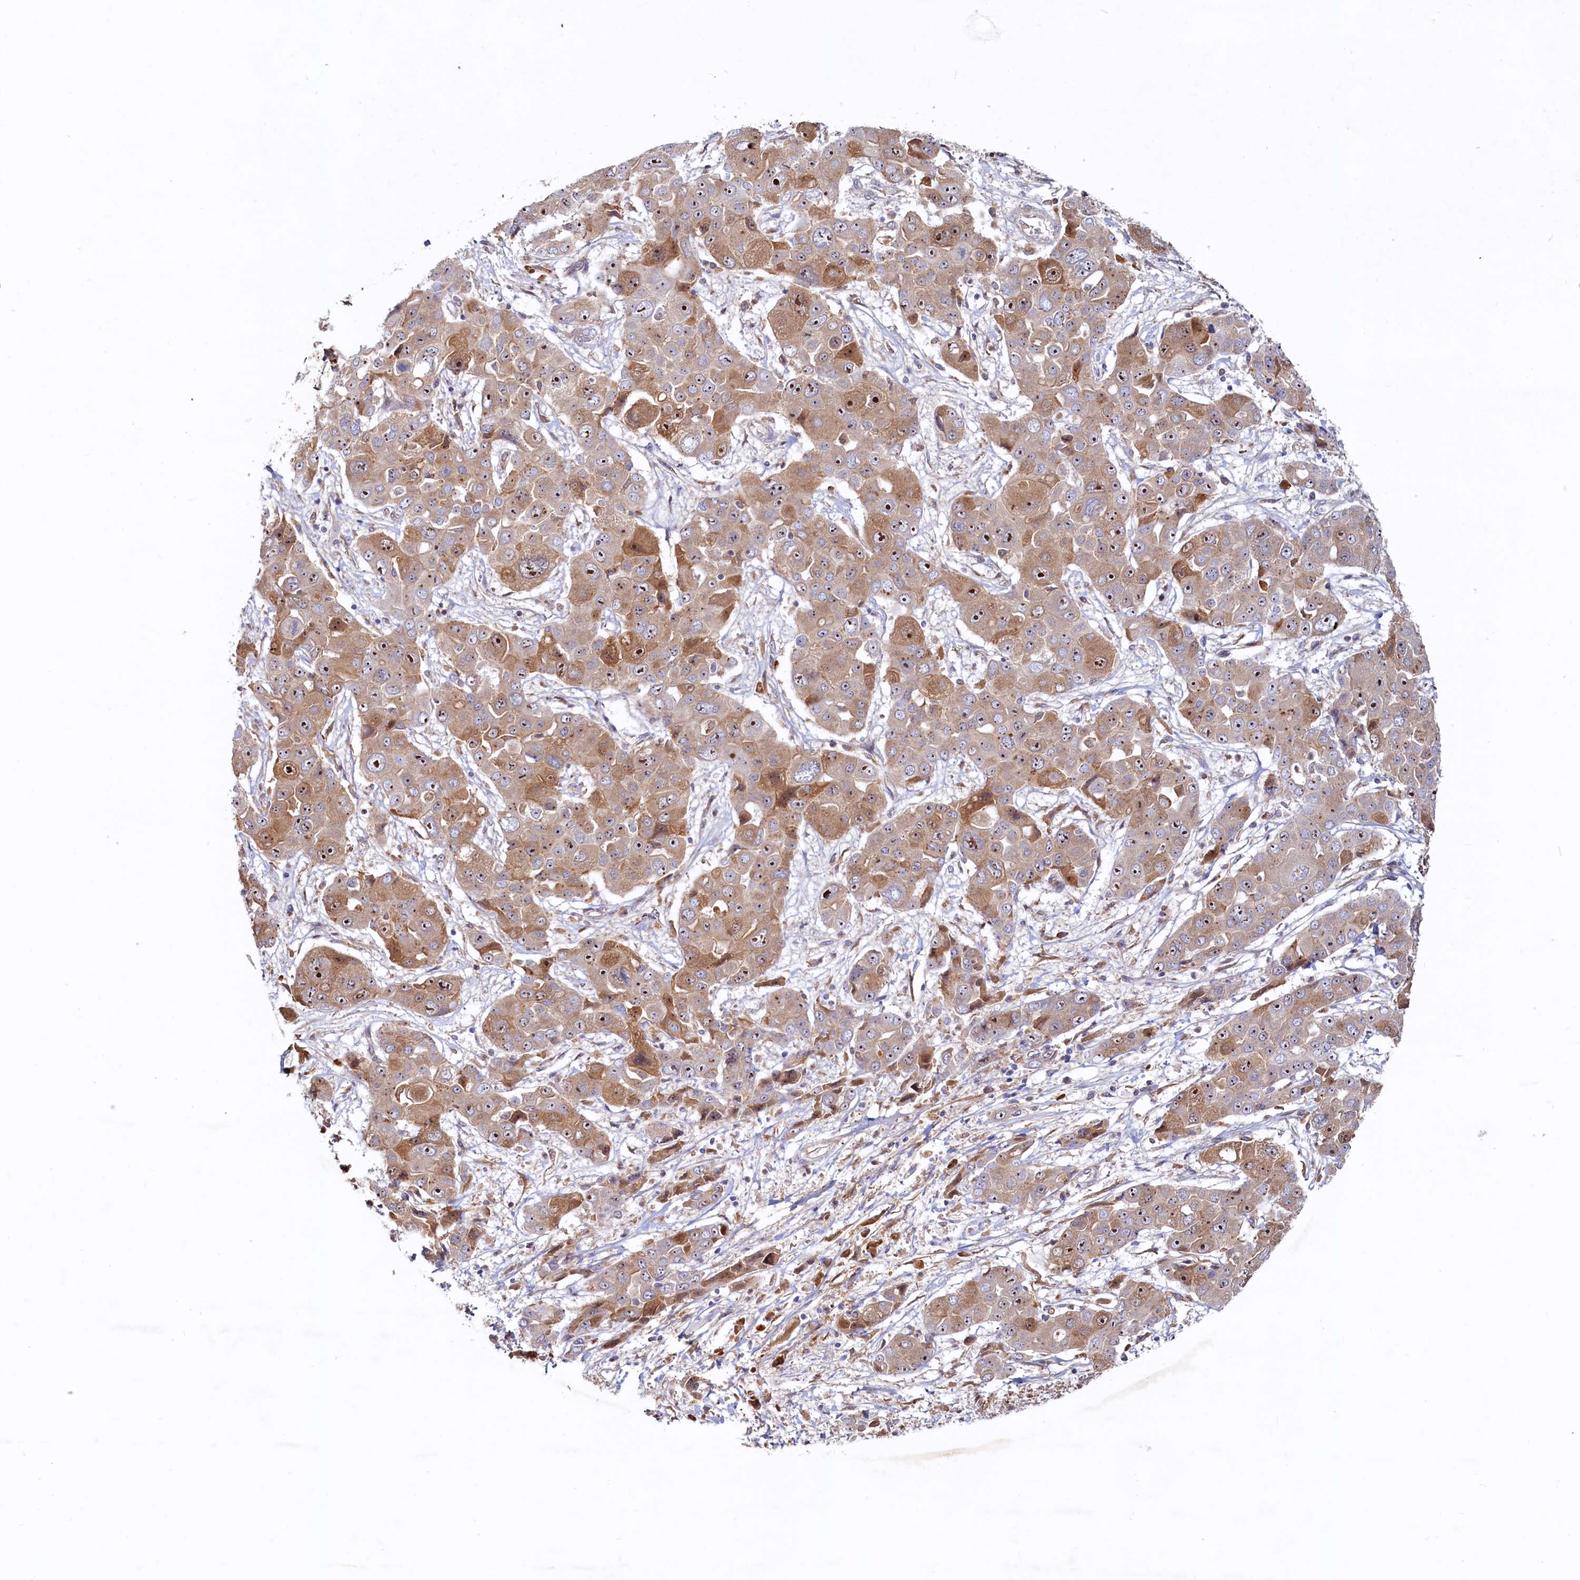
{"staining": {"intensity": "moderate", "quantity": ">75%", "location": "cytoplasmic/membranous,nuclear"}, "tissue": "liver cancer", "cell_type": "Tumor cells", "image_type": "cancer", "snomed": [{"axis": "morphology", "description": "Cholangiocarcinoma"}, {"axis": "topography", "description": "Liver"}], "caption": "Human liver cancer (cholangiocarcinoma) stained with a brown dye shows moderate cytoplasmic/membranous and nuclear positive expression in about >75% of tumor cells.", "gene": "RGS7BP", "patient": {"sex": "male", "age": 67}}